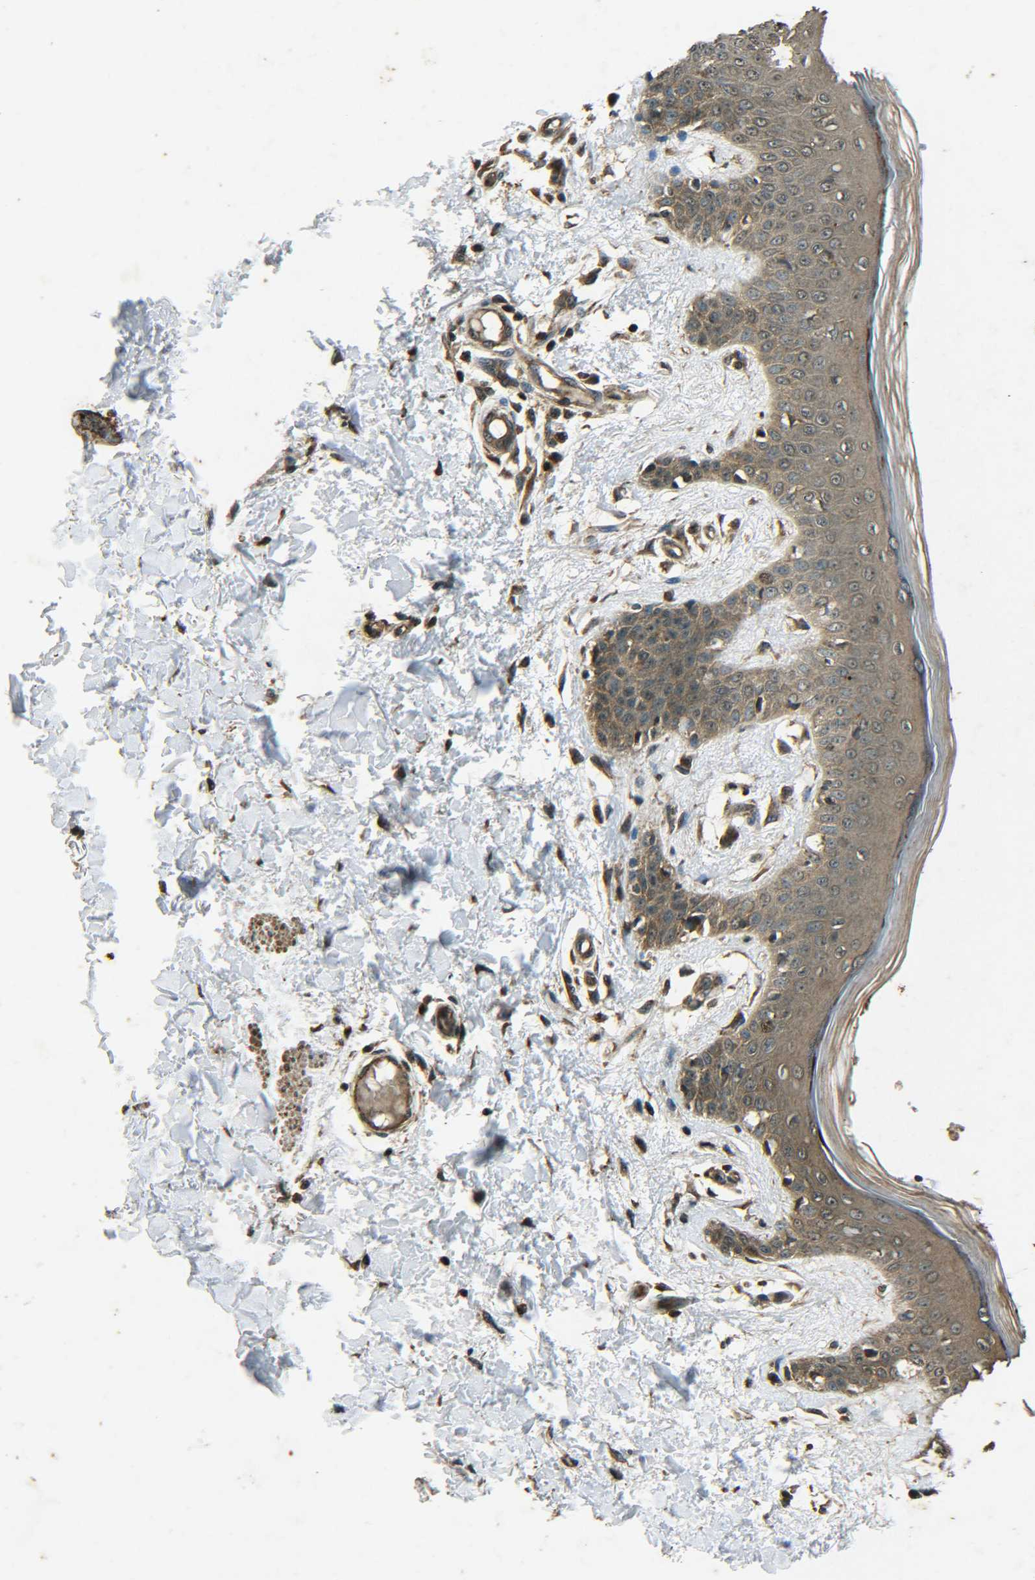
{"staining": {"intensity": "strong", "quantity": ">75%", "location": "cytoplasmic/membranous"}, "tissue": "skin", "cell_type": "Fibroblasts", "image_type": "normal", "snomed": [{"axis": "morphology", "description": "Normal tissue, NOS"}, {"axis": "topography", "description": "Skin"}], "caption": "Immunohistochemical staining of normal skin exhibits >75% levels of strong cytoplasmic/membranous protein staining in about >75% of fibroblasts. Nuclei are stained in blue.", "gene": "PLK2", "patient": {"sex": "male", "age": 53}}